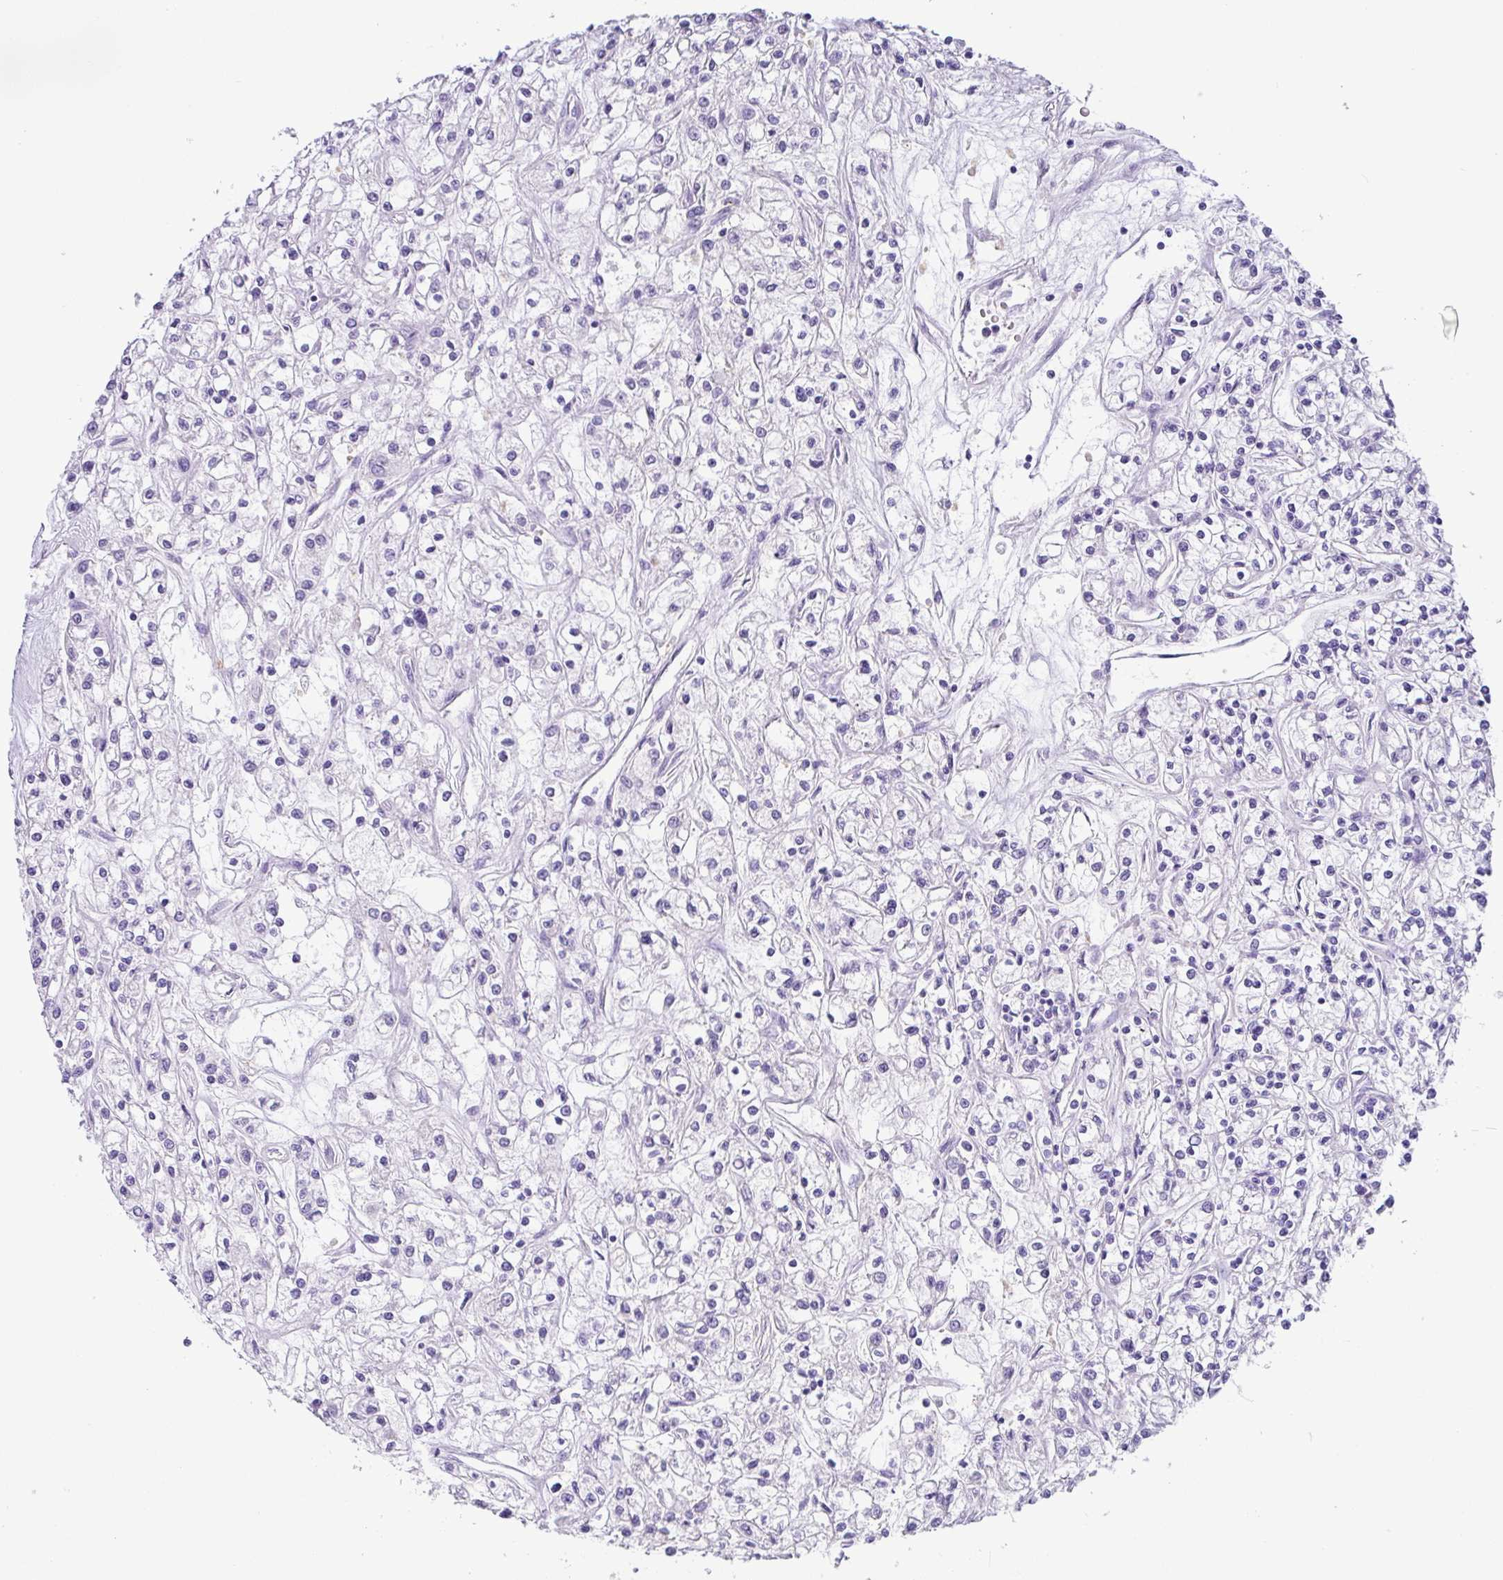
{"staining": {"intensity": "negative", "quantity": "none", "location": "none"}, "tissue": "renal cancer", "cell_type": "Tumor cells", "image_type": "cancer", "snomed": [{"axis": "morphology", "description": "Adenocarcinoma, NOS"}, {"axis": "topography", "description": "Kidney"}], "caption": "A high-resolution image shows IHC staining of renal adenocarcinoma, which shows no significant positivity in tumor cells.", "gene": "ZG16", "patient": {"sex": "female", "age": 59}}